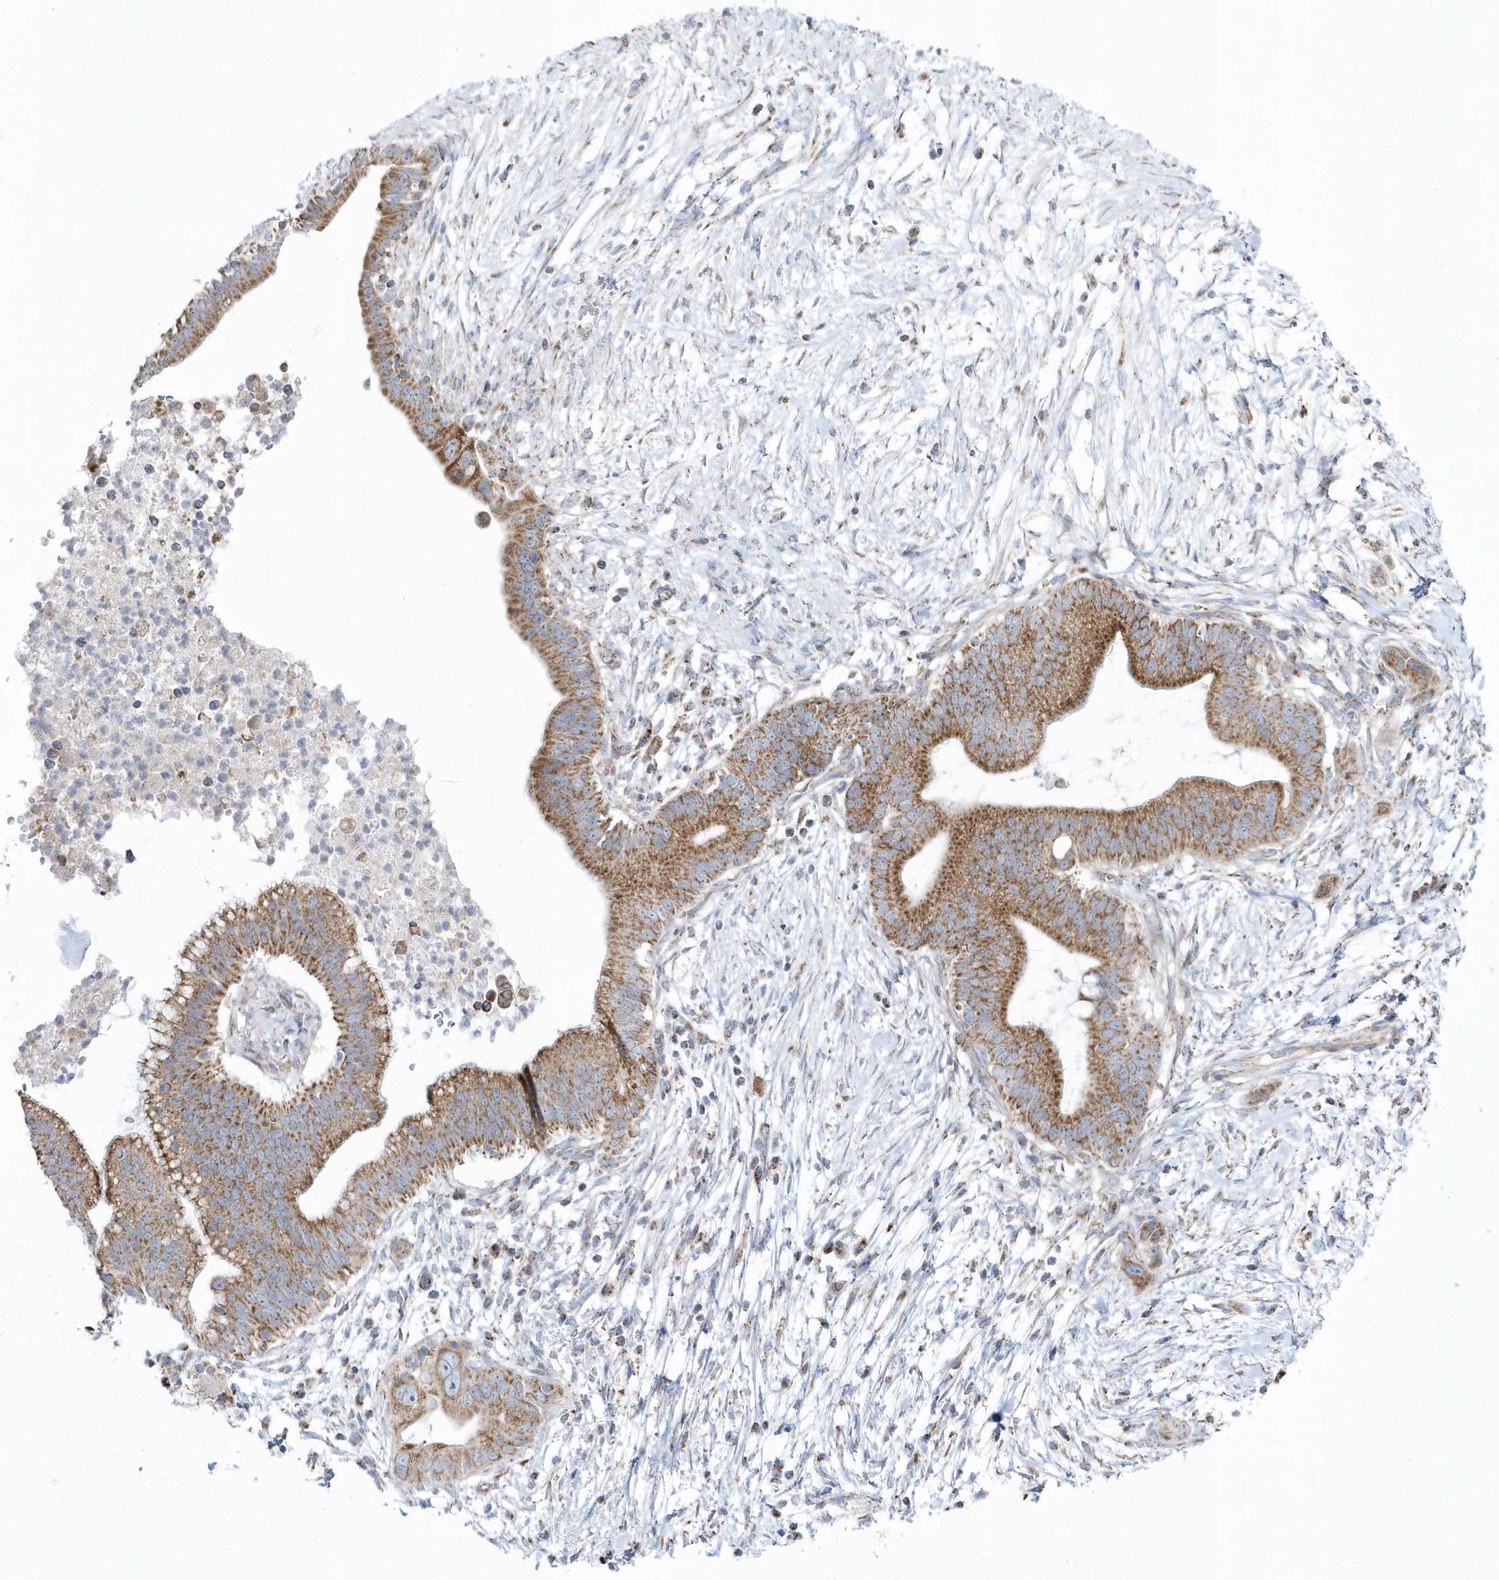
{"staining": {"intensity": "moderate", "quantity": ">75%", "location": "cytoplasmic/membranous"}, "tissue": "pancreatic cancer", "cell_type": "Tumor cells", "image_type": "cancer", "snomed": [{"axis": "morphology", "description": "Adenocarcinoma, NOS"}, {"axis": "topography", "description": "Pancreas"}], "caption": "This image demonstrates immunohistochemistry (IHC) staining of human pancreatic cancer (adenocarcinoma), with medium moderate cytoplasmic/membranous staining in about >75% of tumor cells.", "gene": "OPA1", "patient": {"sex": "male", "age": 68}}